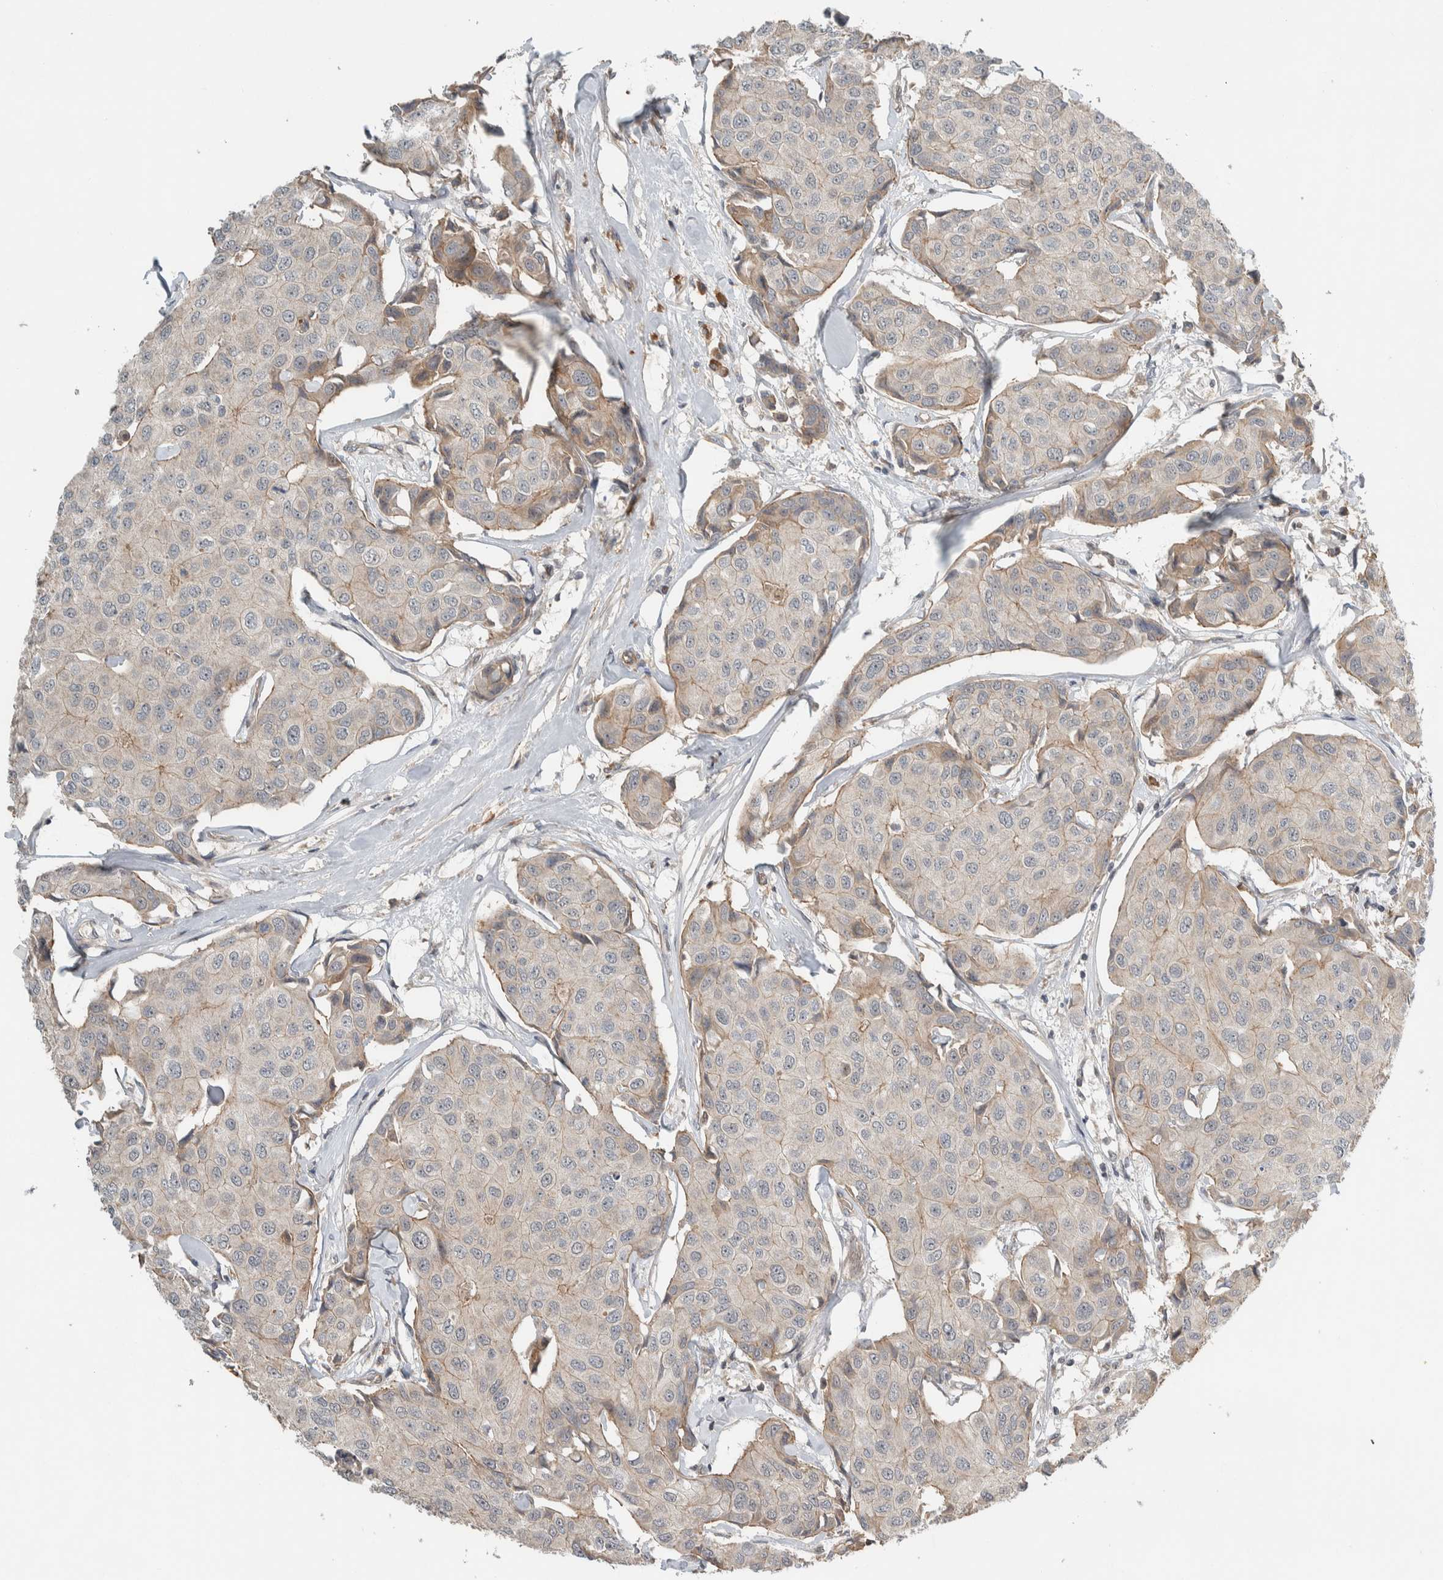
{"staining": {"intensity": "weak", "quantity": "25%-75%", "location": "cytoplasmic/membranous"}, "tissue": "breast cancer", "cell_type": "Tumor cells", "image_type": "cancer", "snomed": [{"axis": "morphology", "description": "Duct carcinoma"}, {"axis": "topography", "description": "Breast"}], "caption": "A photomicrograph showing weak cytoplasmic/membranous positivity in approximately 25%-75% of tumor cells in breast intraductal carcinoma, as visualized by brown immunohistochemical staining.", "gene": "ARMC7", "patient": {"sex": "female", "age": 80}}